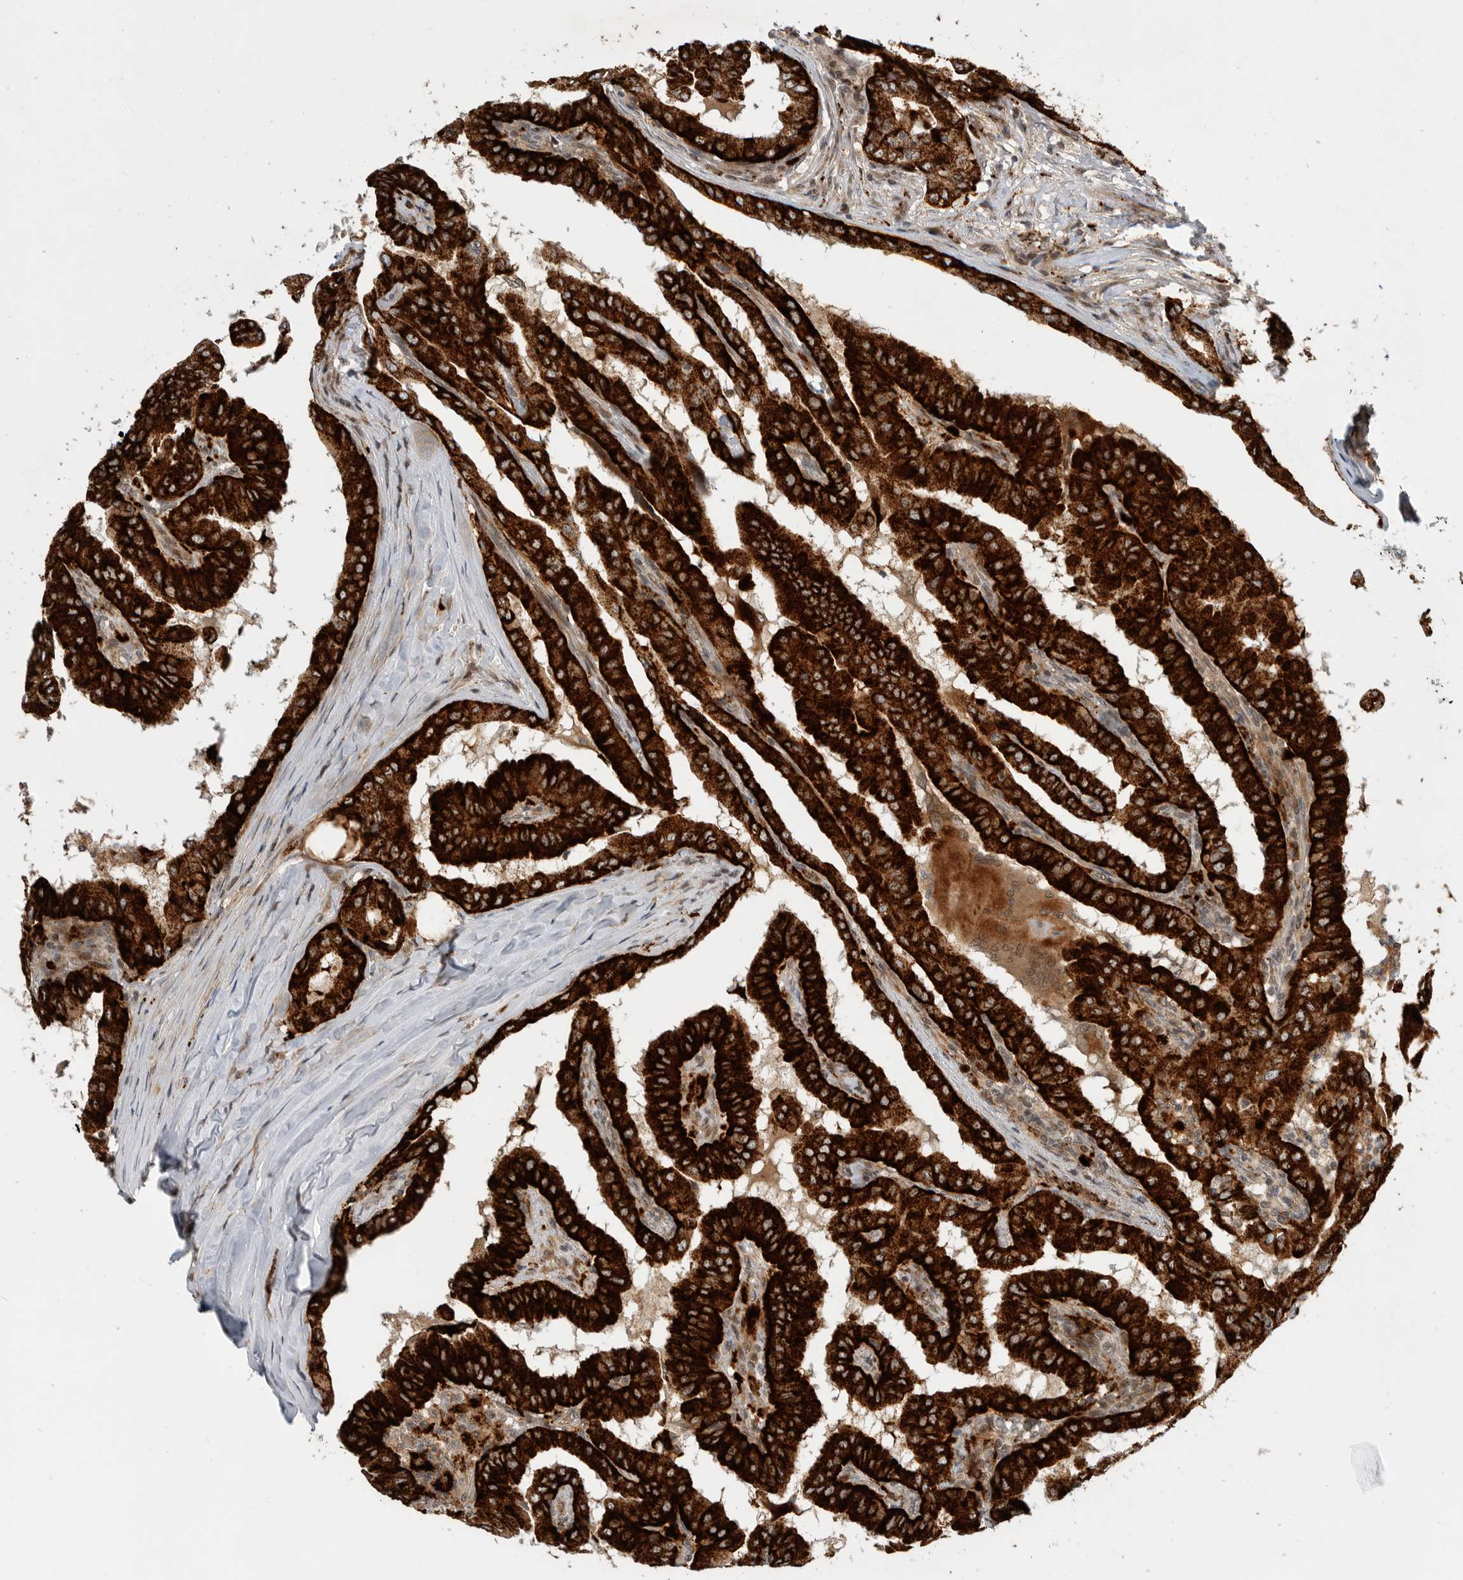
{"staining": {"intensity": "strong", "quantity": ">75%", "location": "cytoplasmic/membranous"}, "tissue": "thyroid cancer", "cell_type": "Tumor cells", "image_type": "cancer", "snomed": [{"axis": "morphology", "description": "Papillary adenocarcinoma, NOS"}, {"axis": "topography", "description": "Thyroid gland"}], "caption": "DAB (3,3'-diaminobenzidine) immunohistochemical staining of thyroid papillary adenocarcinoma shows strong cytoplasmic/membranous protein staining in approximately >75% of tumor cells.", "gene": "CSNK1G3", "patient": {"sex": "male", "age": 33}}